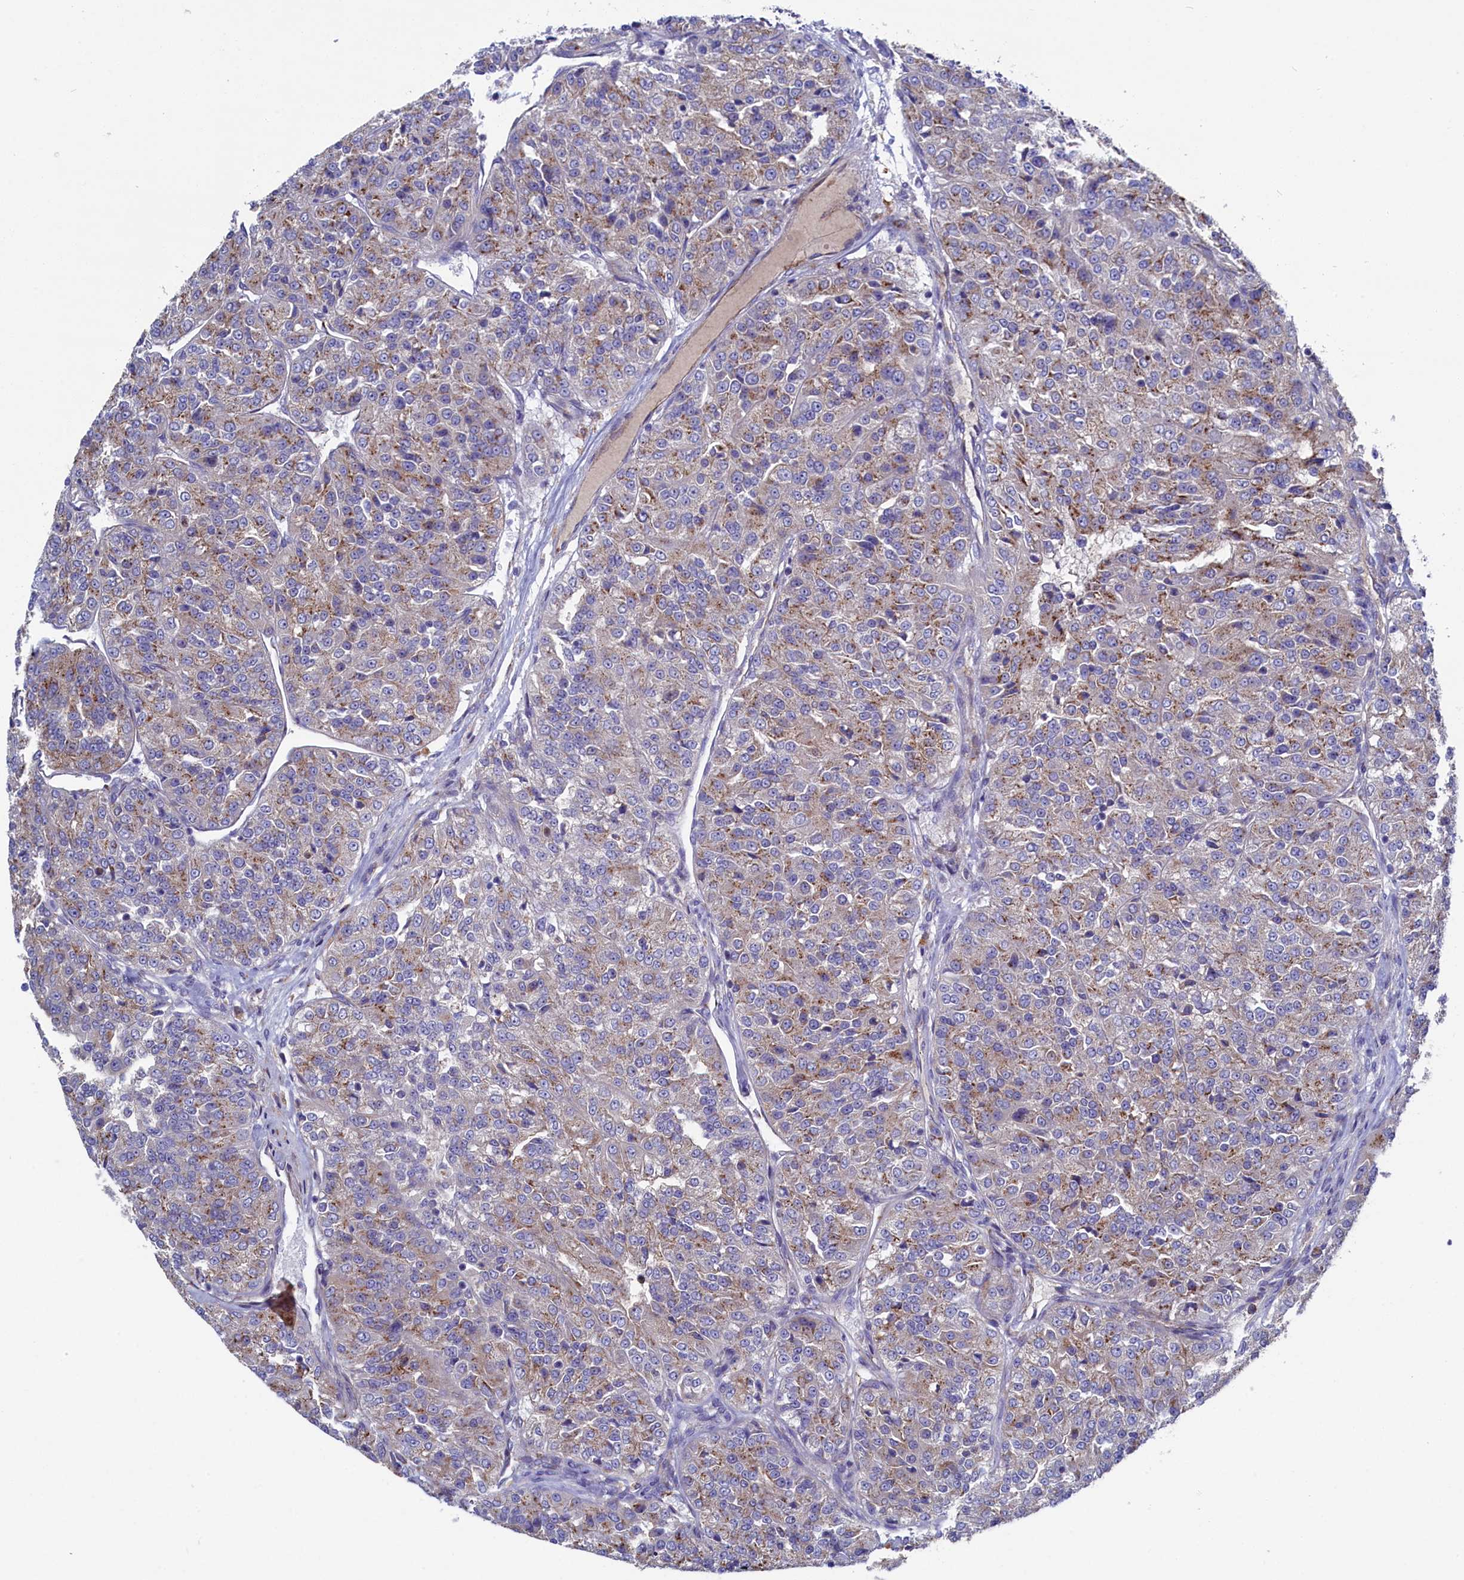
{"staining": {"intensity": "moderate", "quantity": "<25%", "location": "cytoplasmic/membranous"}, "tissue": "renal cancer", "cell_type": "Tumor cells", "image_type": "cancer", "snomed": [{"axis": "morphology", "description": "Adenocarcinoma, NOS"}, {"axis": "topography", "description": "Kidney"}], "caption": "About <25% of tumor cells in human renal cancer reveal moderate cytoplasmic/membranous protein positivity as visualized by brown immunohistochemical staining.", "gene": "GPR108", "patient": {"sex": "female", "age": 63}}